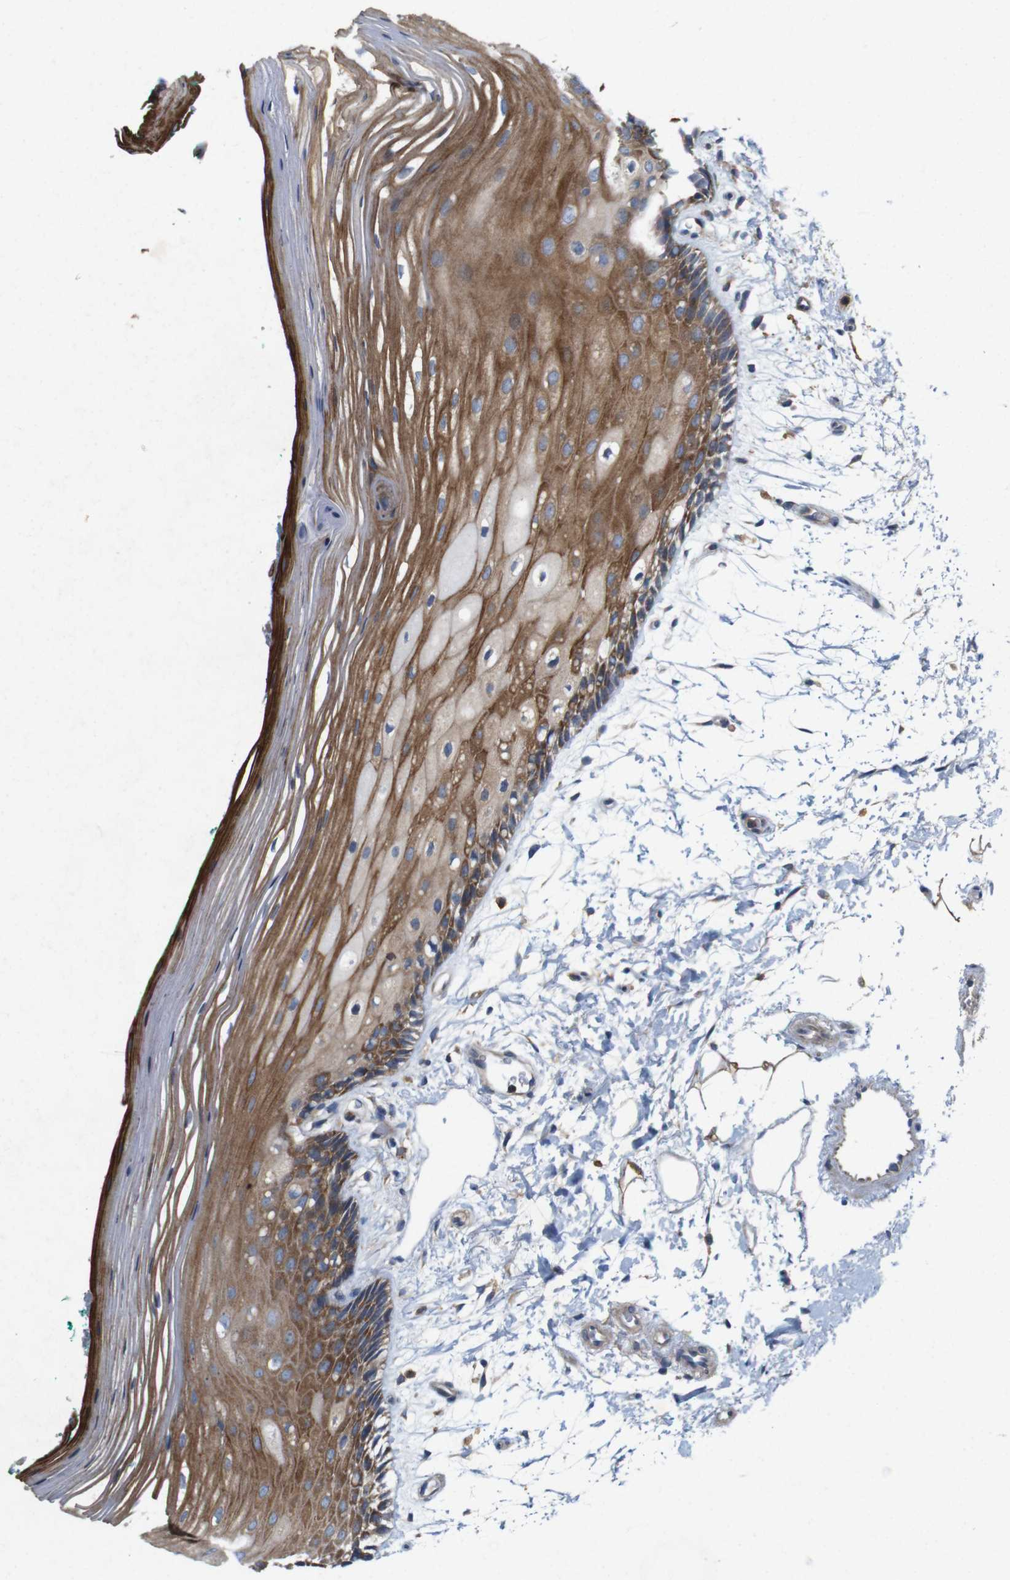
{"staining": {"intensity": "moderate", "quantity": ">75%", "location": "cytoplasmic/membranous"}, "tissue": "oral mucosa", "cell_type": "Squamous epithelial cells", "image_type": "normal", "snomed": [{"axis": "morphology", "description": "Normal tissue, NOS"}, {"axis": "topography", "description": "Skeletal muscle"}, {"axis": "topography", "description": "Oral tissue"}, {"axis": "topography", "description": "Peripheral nerve tissue"}], "caption": "Protein staining demonstrates moderate cytoplasmic/membranous staining in about >75% of squamous epithelial cells in normal oral mucosa. The protein is shown in brown color, while the nuclei are stained blue.", "gene": "SIGLEC8", "patient": {"sex": "female", "age": 84}}